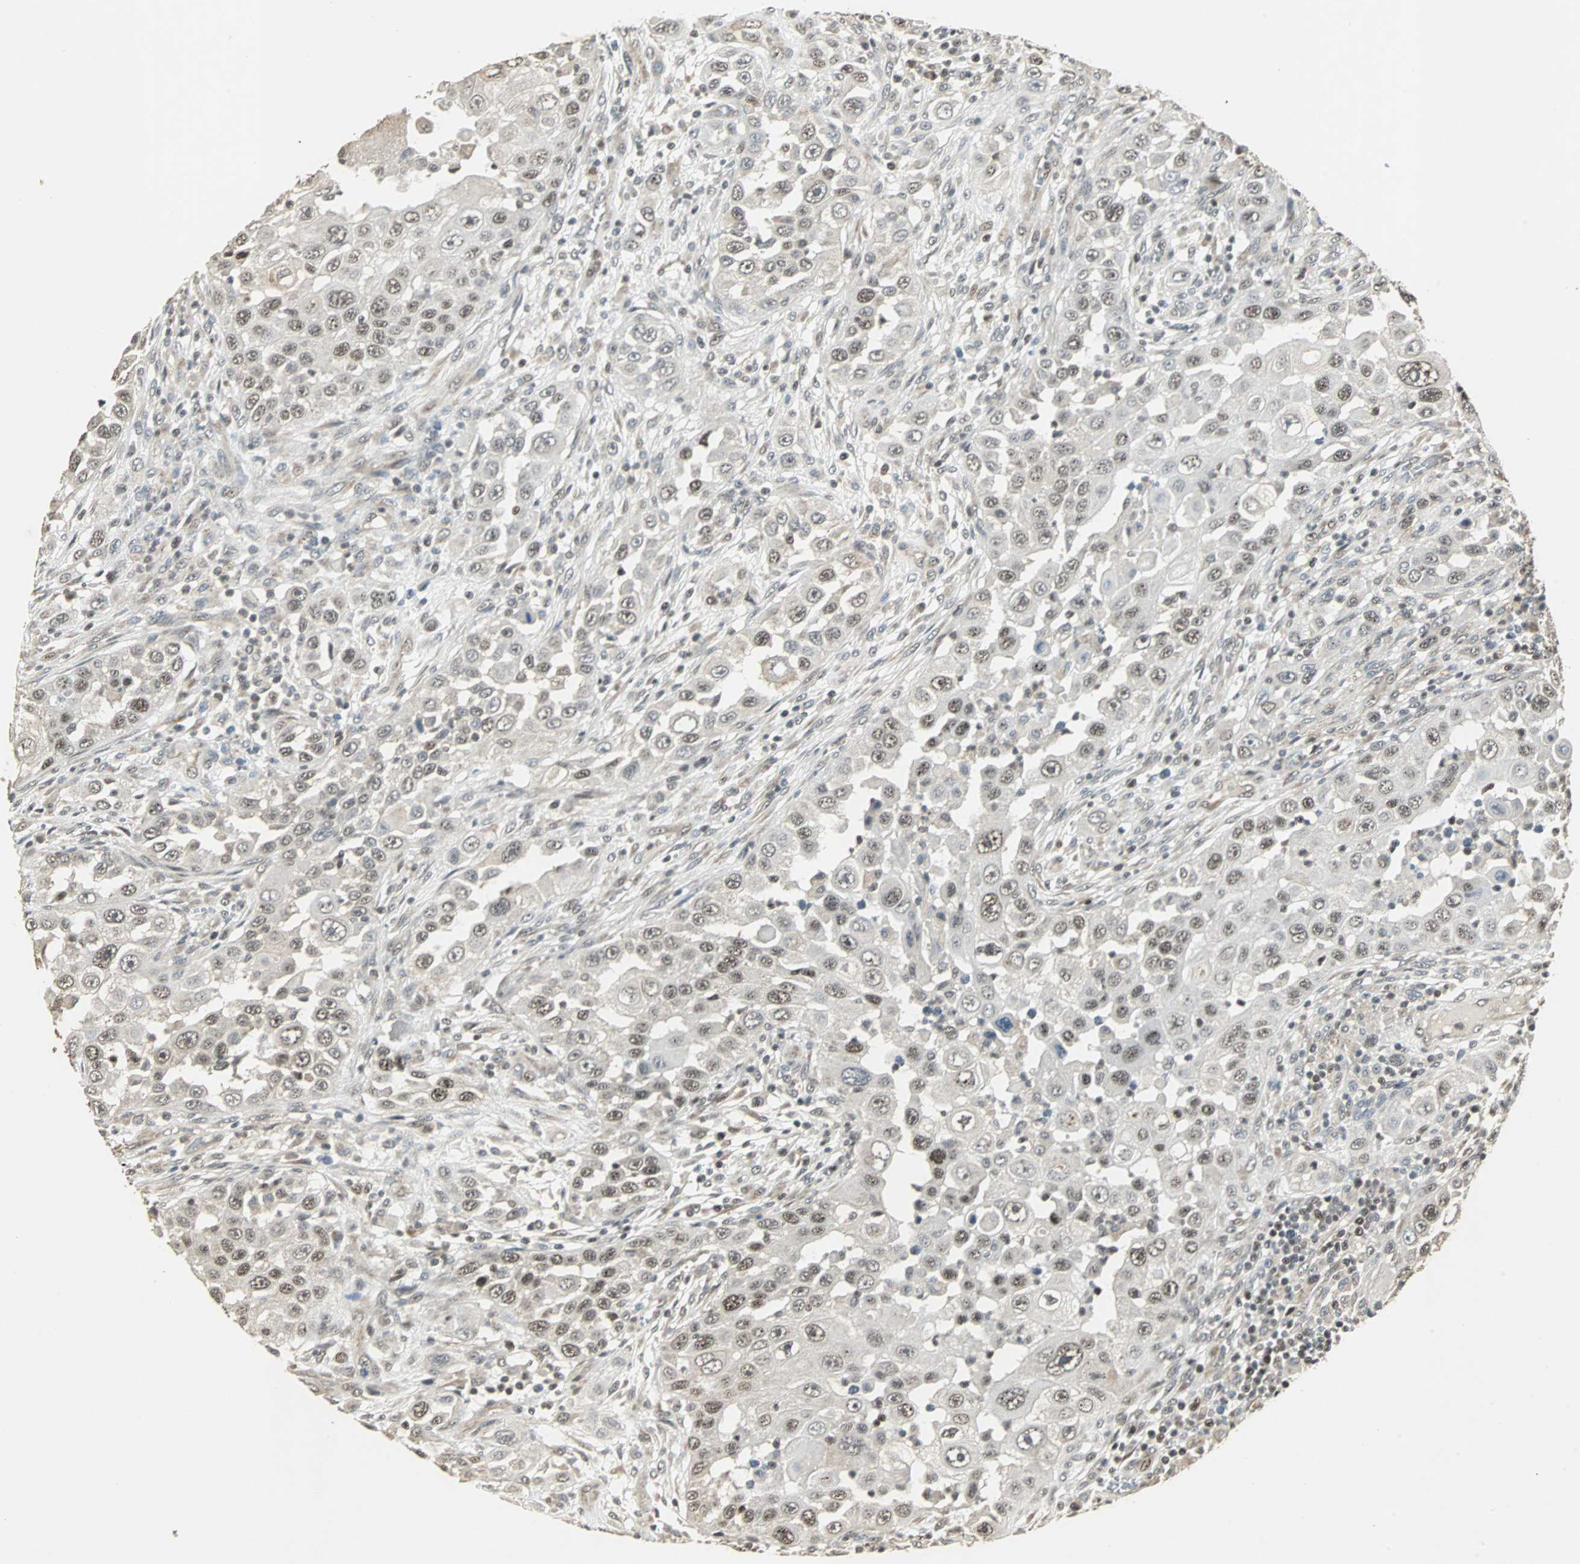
{"staining": {"intensity": "moderate", "quantity": ">75%", "location": "nuclear"}, "tissue": "head and neck cancer", "cell_type": "Tumor cells", "image_type": "cancer", "snomed": [{"axis": "morphology", "description": "Carcinoma, NOS"}, {"axis": "topography", "description": "Head-Neck"}], "caption": "A high-resolution histopathology image shows IHC staining of head and neck cancer, which shows moderate nuclear staining in approximately >75% of tumor cells.", "gene": "MED4", "patient": {"sex": "male", "age": 87}}